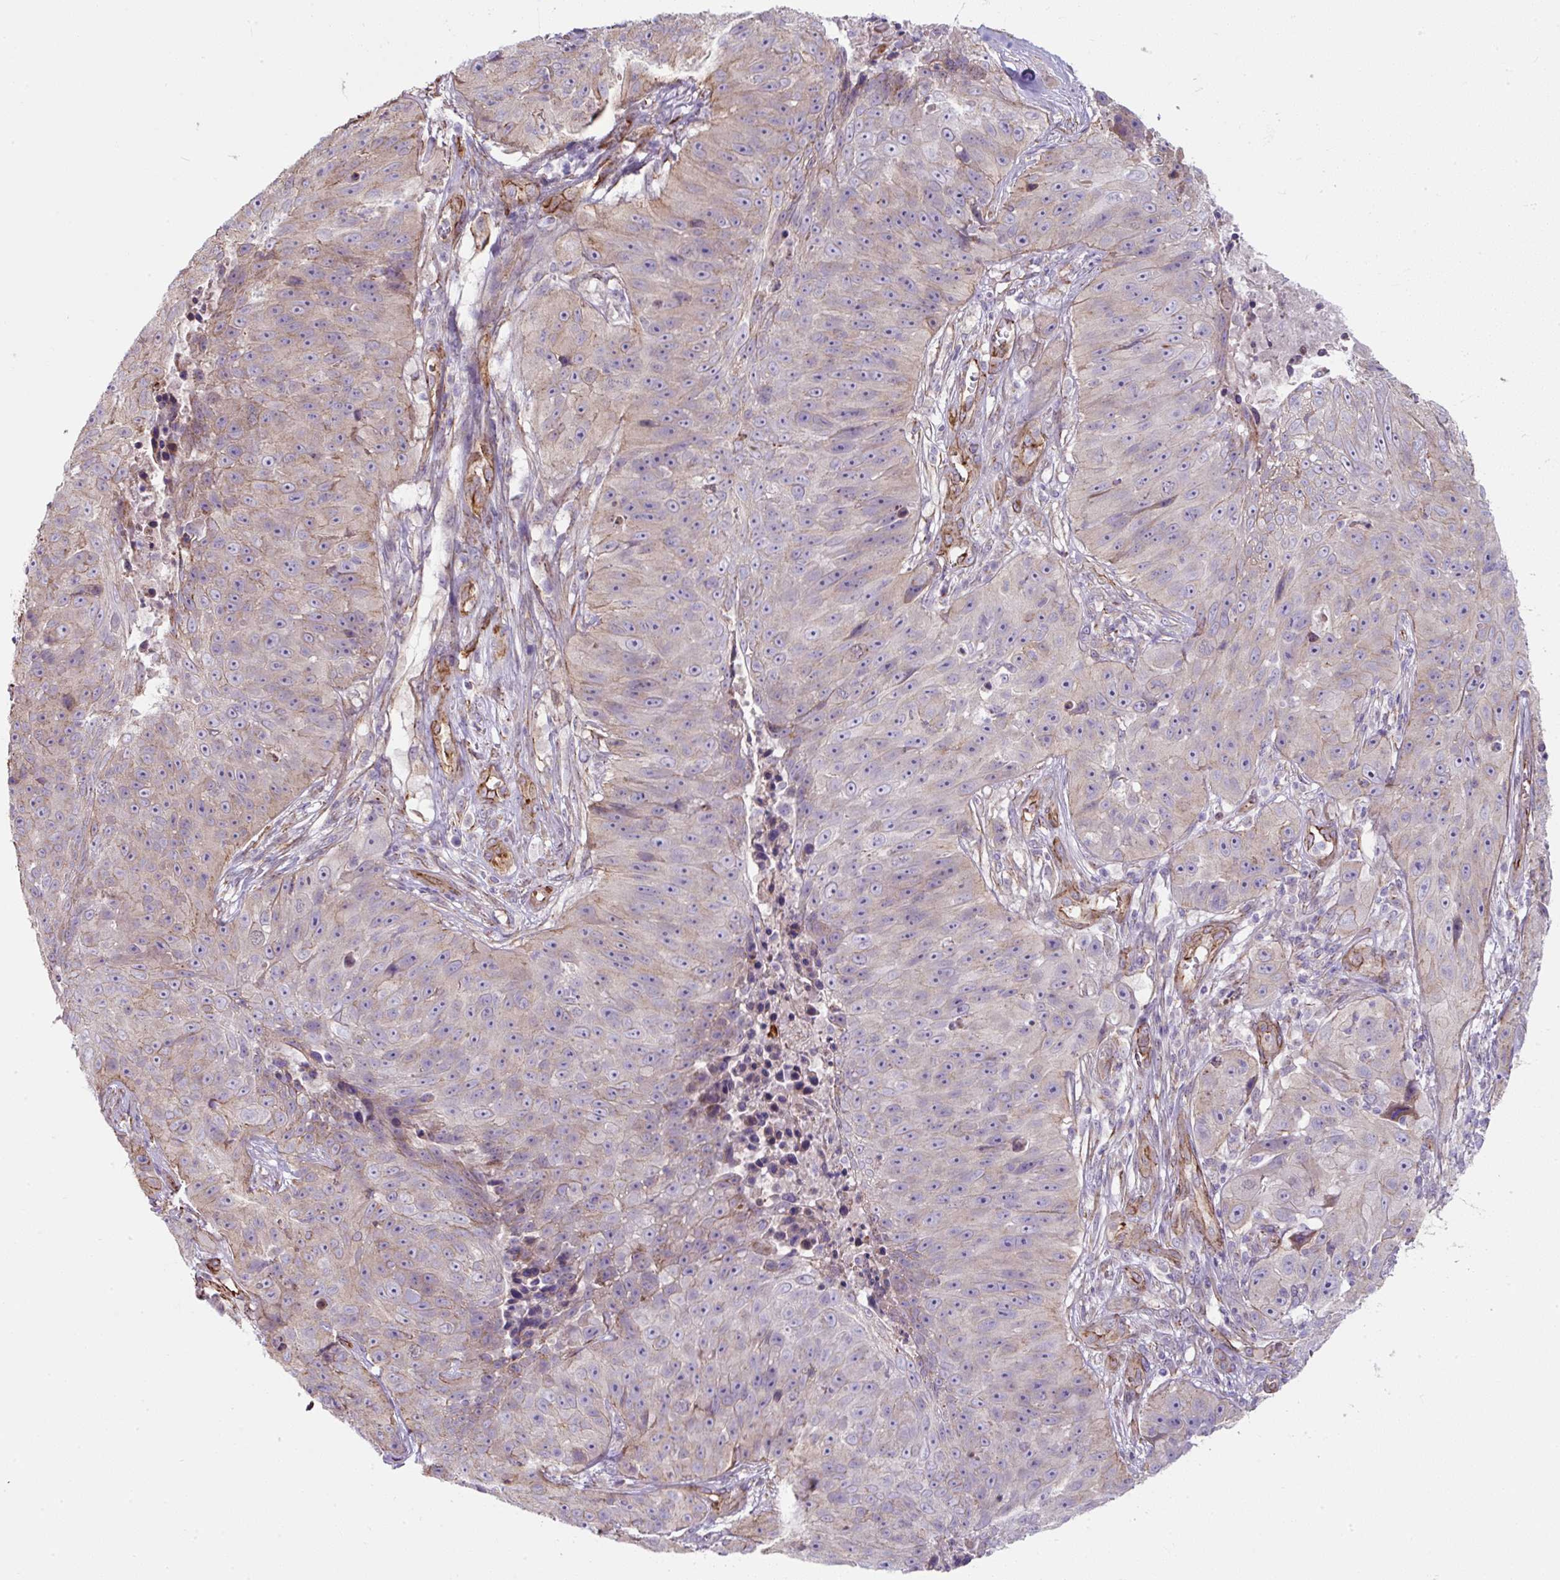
{"staining": {"intensity": "weak", "quantity": "<25%", "location": "cytoplasmic/membranous"}, "tissue": "skin cancer", "cell_type": "Tumor cells", "image_type": "cancer", "snomed": [{"axis": "morphology", "description": "Squamous cell carcinoma, NOS"}, {"axis": "topography", "description": "Skin"}], "caption": "The immunohistochemistry image has no significant positivity in tumor cells of skin cancer tissue. (Stains: DAB (3,3'-diaminobenzidine) IHC with hematoxylin counter stain, Microscopy: brightfield microscopy at high magnification).", "gene": "ANKUB1", "patient": {"sex": "female", "age": 87}}